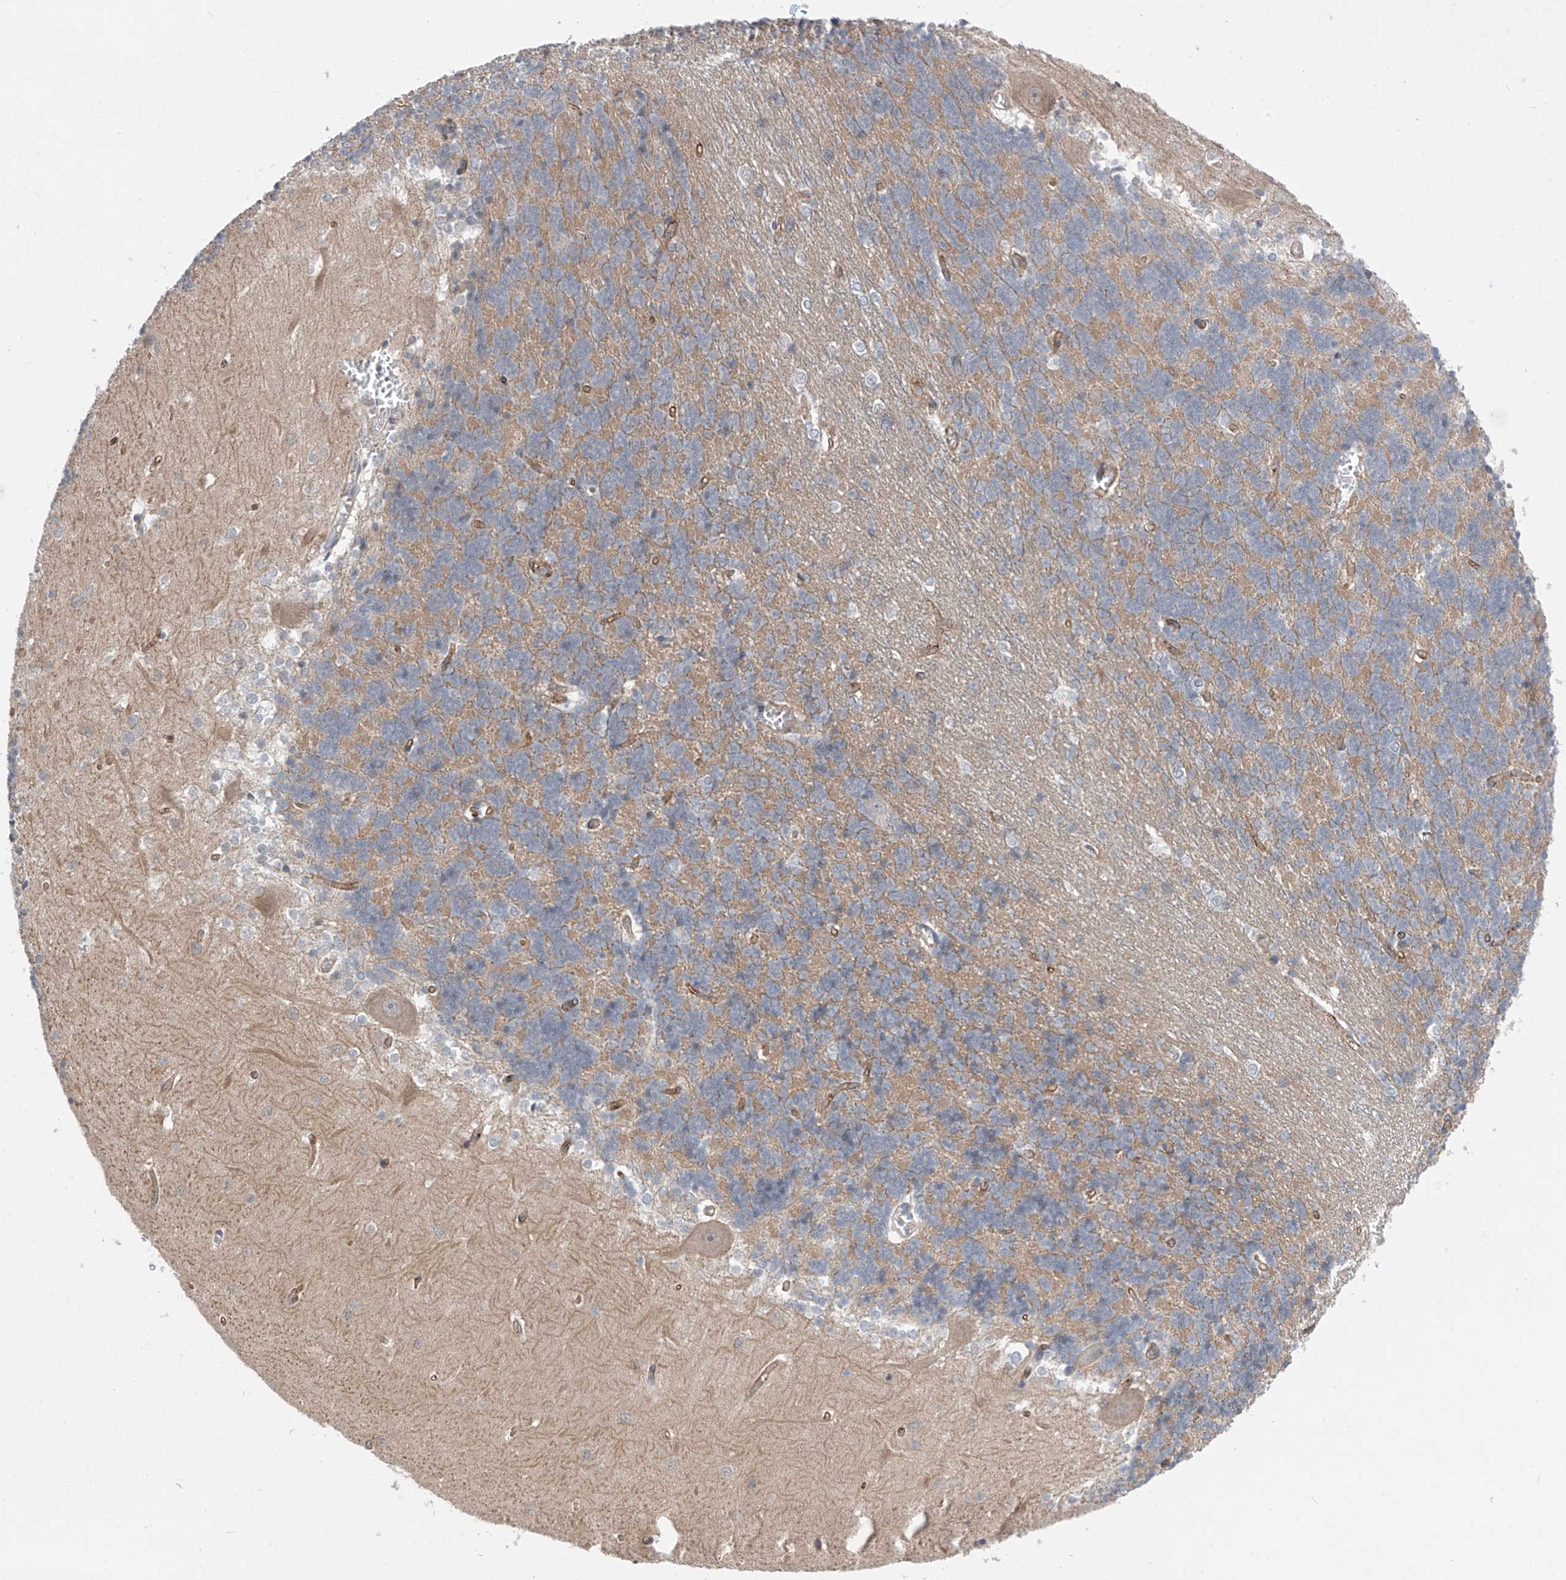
{"staining": {"intensity": "weak", "quantity": ">75%", "location": "cytoplasmic/membranous"}, "tissue": "cerebellum", "cell_type": "Cells in granular layer", "image_type": "normal", "snomed": [{"axis": "morphology", "description": "Normal tissue, NOS"}, {"axis": "topography", "description": "Cerebellum"}], "caption": "Cerebellum stained for a protein (brown) exhibits weak cytoplasmic/membranous positive staining in approximately >75% of cells in granular layer.", "gene": "ABLIM2", "patient": {"sex": "male", "age": 37}}